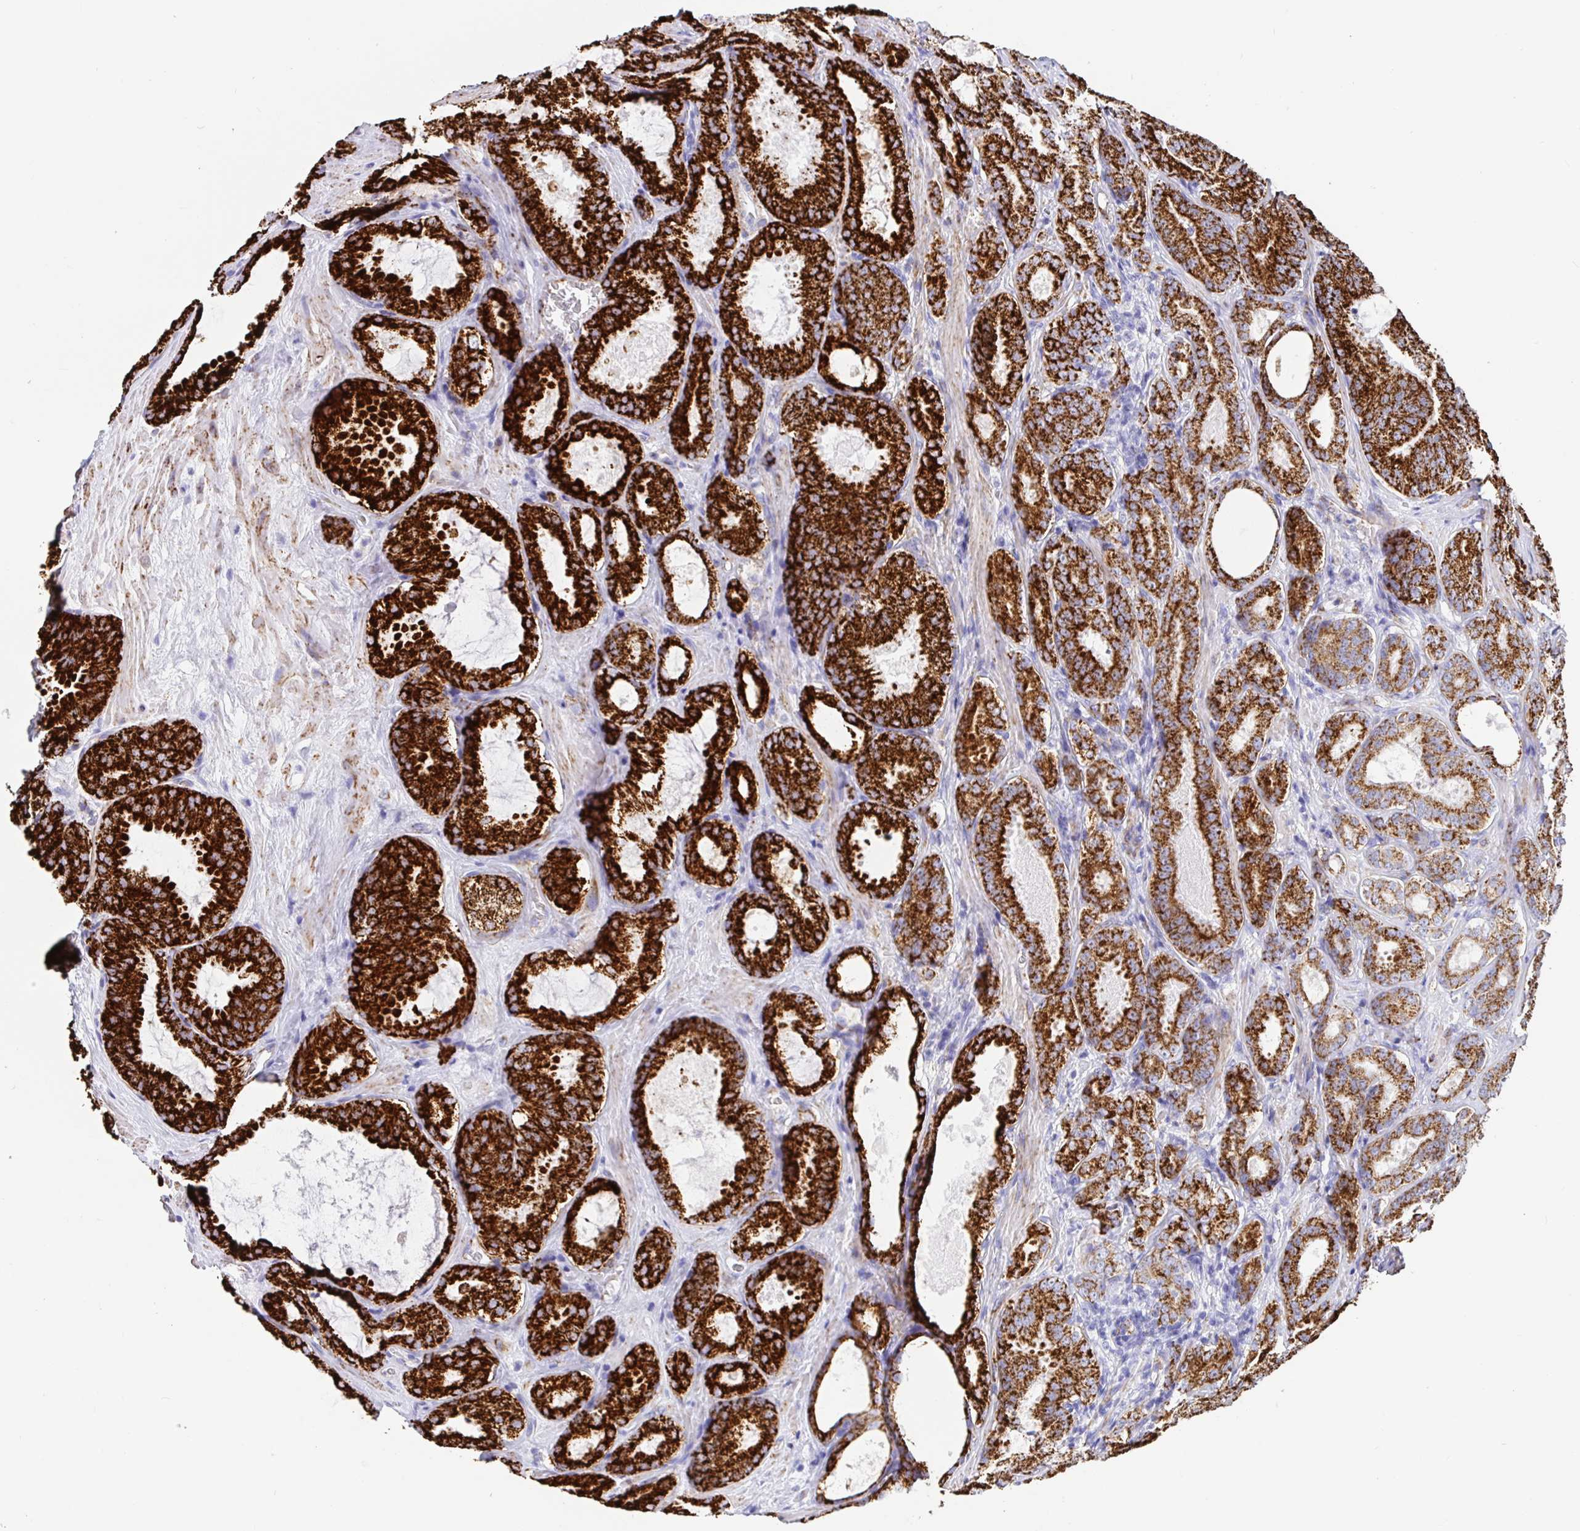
{"staining": {"intensity": "strong", "quantity": ">75%", "location": "cytoplasmic/membranous"}, "tissue": "prostate cancer", "cell_type": "Tumor cells", "image_type": "cancer", "snomed": [{"axis": "morphology", "description": "Adenocarcinoma, High grade"}, {"axis": "topography", "description": "Prostate"}], "caption": "The histopathology image shows a brown stain indicating the presence of a protein in the cytoplasmic/membranous of tumor cells in prostate cancer (high-grade adenocarcinoma).", "gene": "MAOA", "patient": {"sex": "male", "age": 64}}